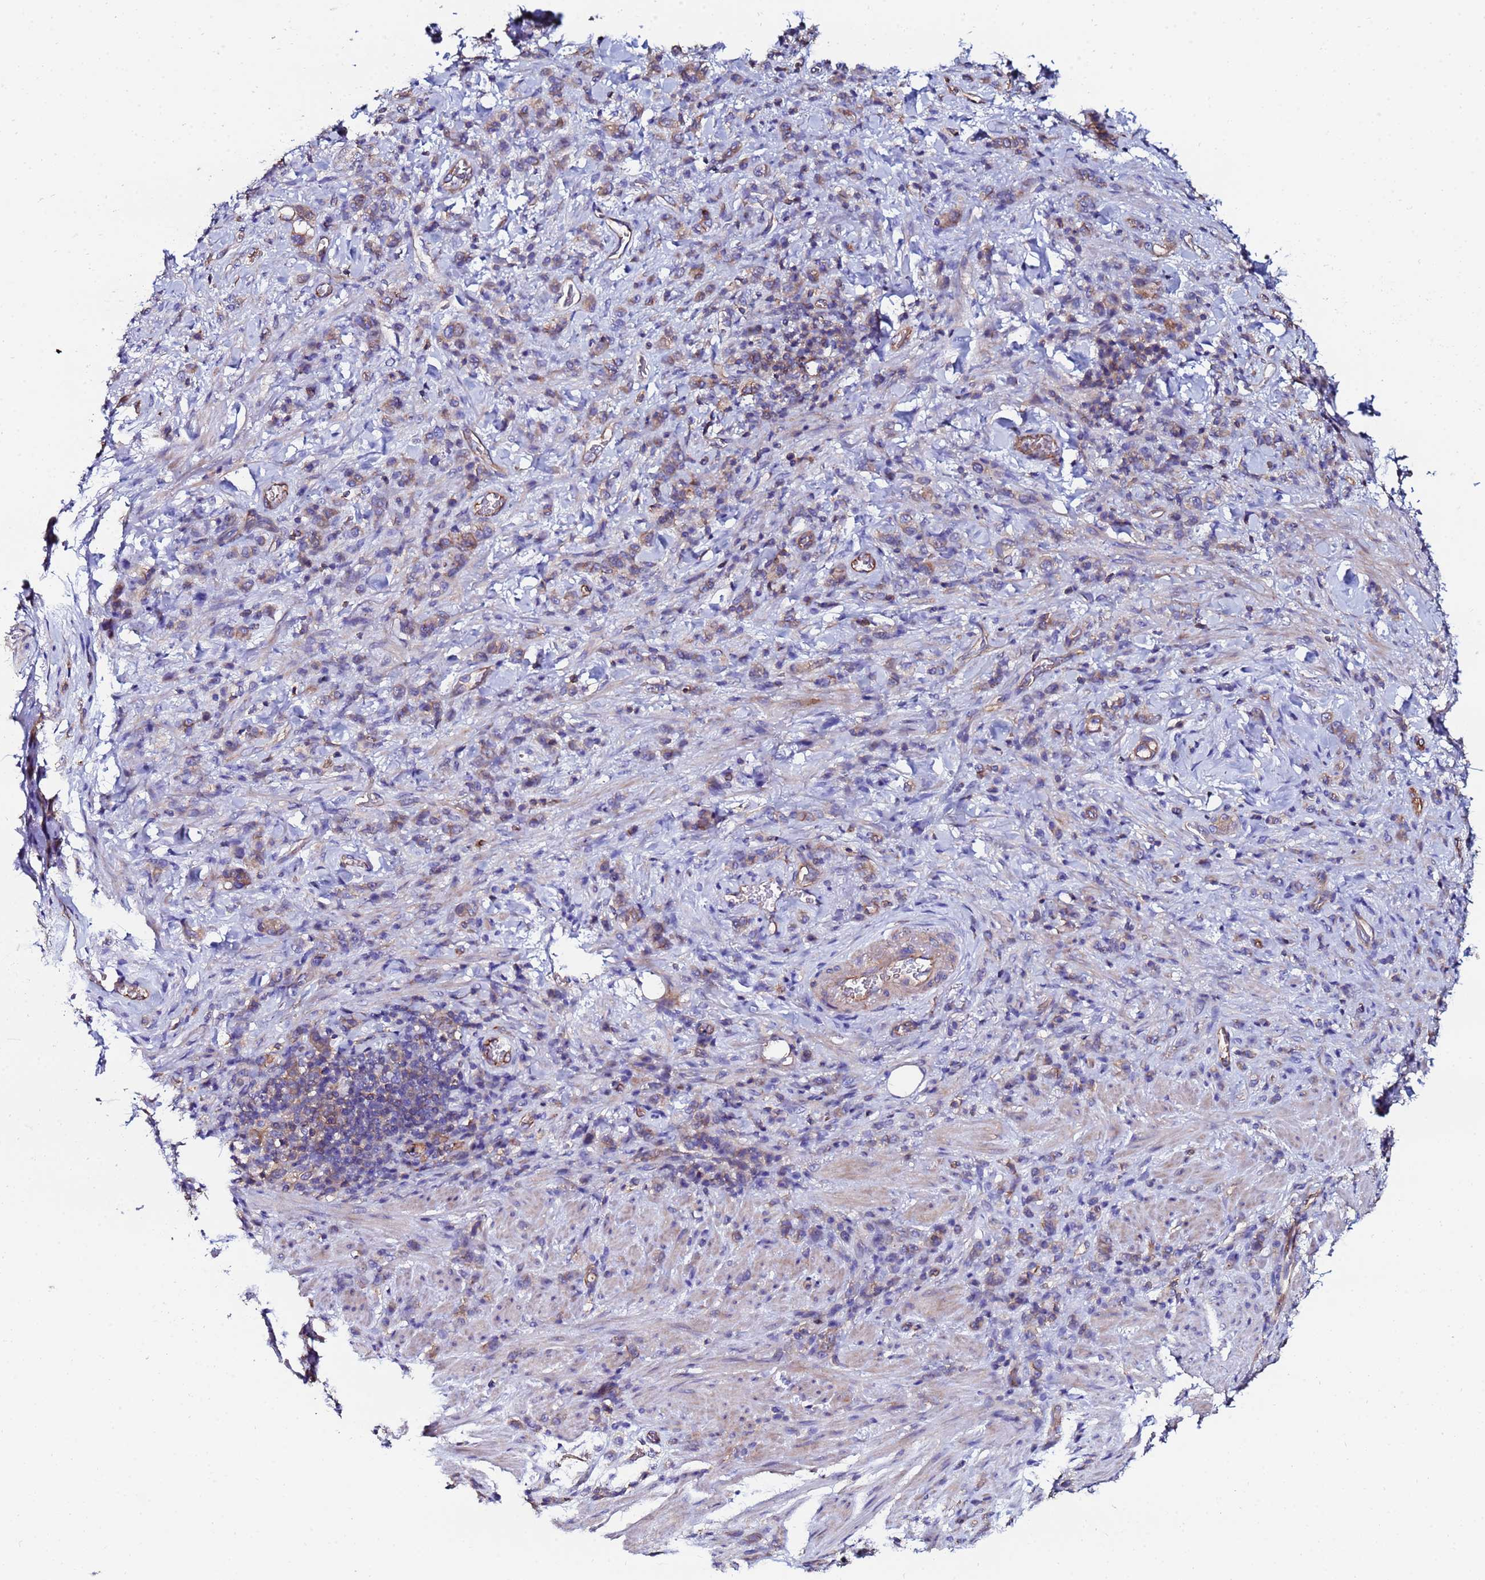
{"staining": {"intensity": "weak", "quantity": "25%-75%", "location": "cytoplasmic/membranous"}, "tissue": "stomach cancer", "cell_type": "Tumor cells", "image_type": "cancer", "snomed": [{"axis": "morphology", "description": "Adenocarcinoma, NOS"}, {"axis": "topography", "description": "Stomach"}], "caption": "Stomach adenocarcinoma stained for a protein exhibits weak cytoplasmic/membranous positivity in tumor cells.", "gene": "POTEE", "patient": {"sex": "male", "age": 77}}